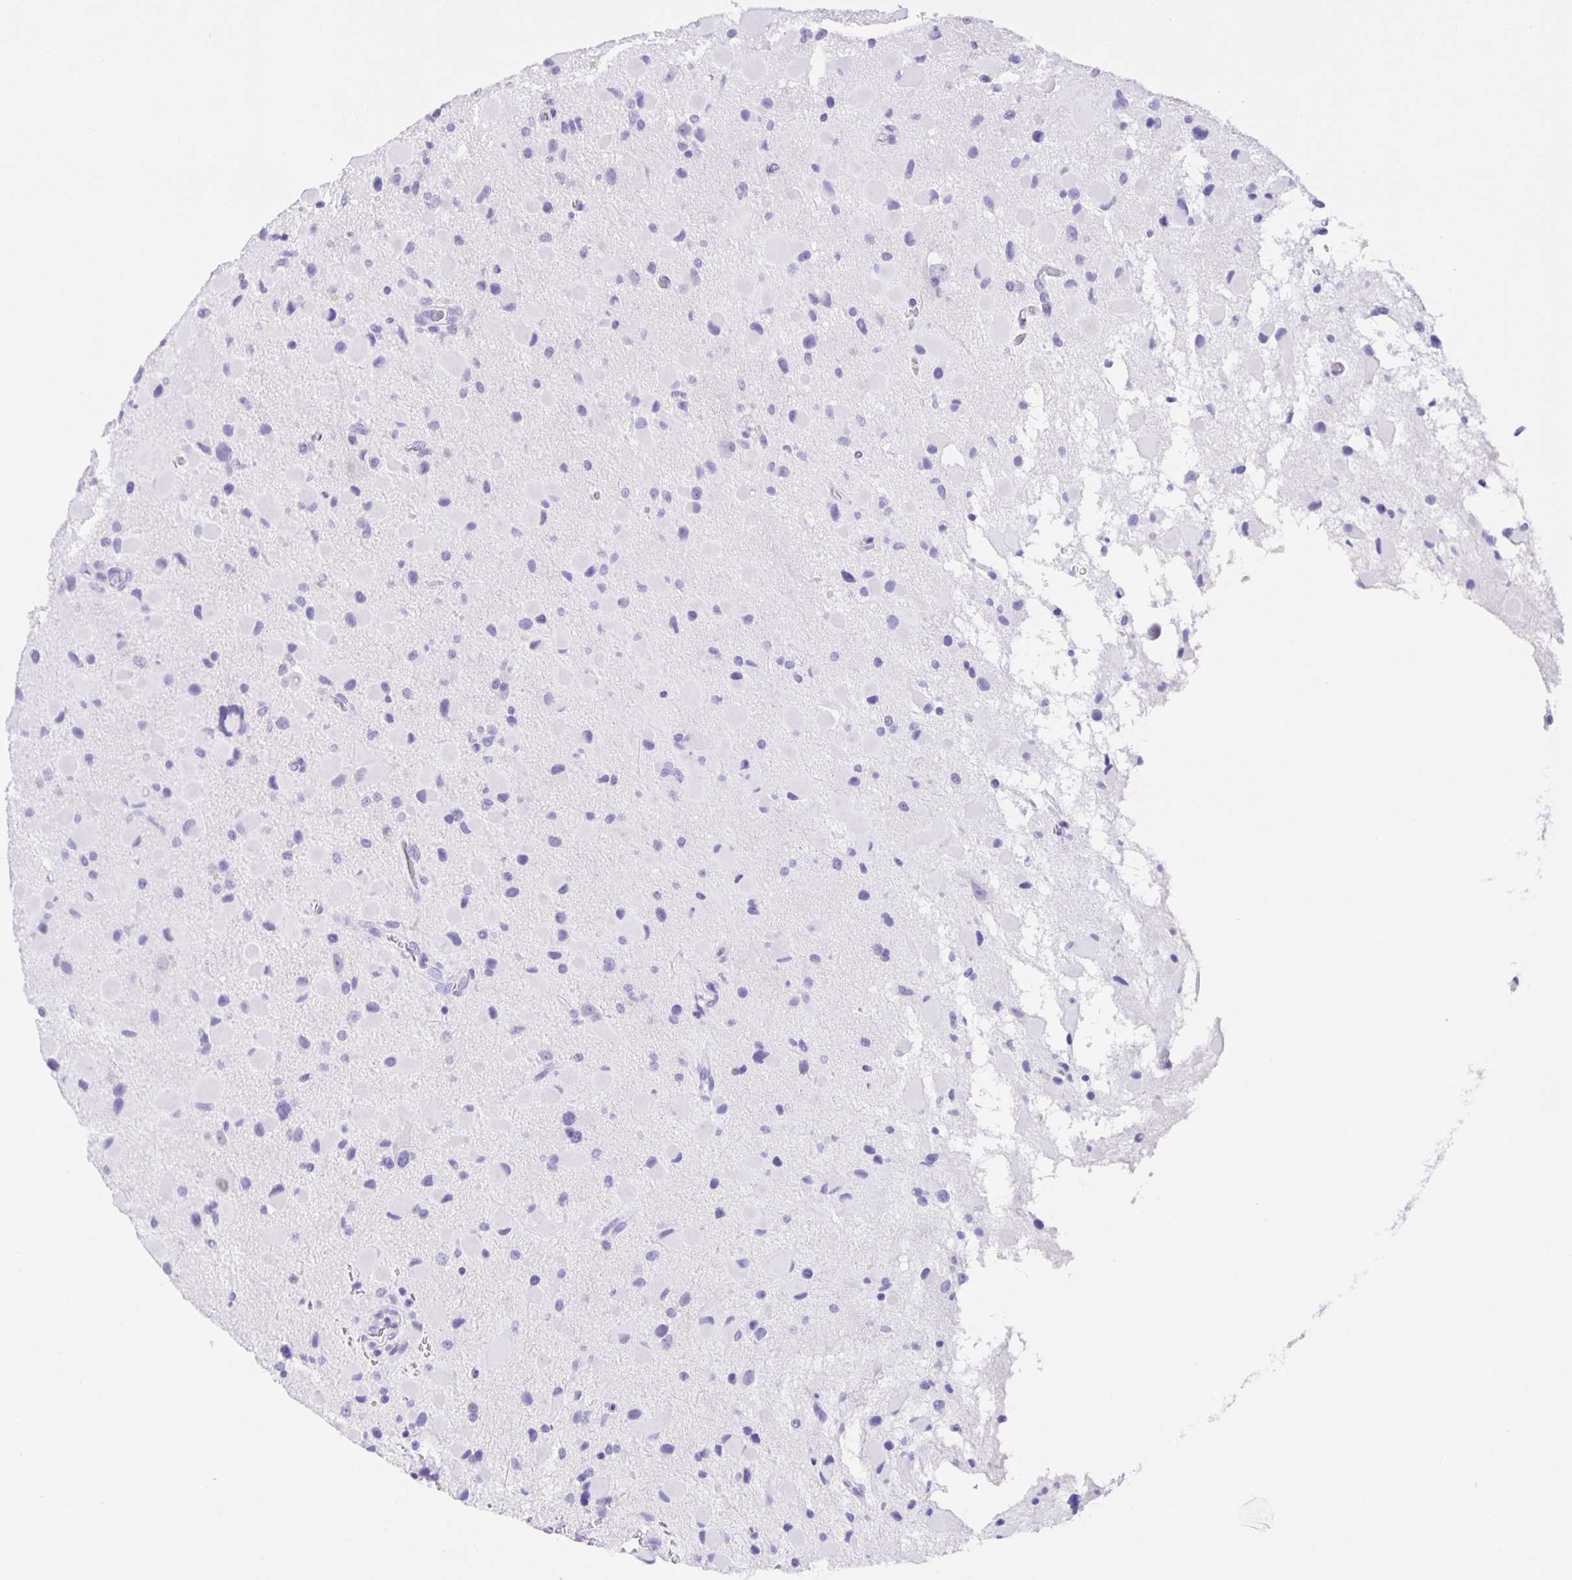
{"staining": {"intensity": "negative", "quantity": "none", "location": "none"}, "tissue": "glioma", "cell_type": "Tumor cells", "image_type": "cancer", "snomed": [{"axis": "morphology", "description": "Glioma, malignant, Low grade"}, {"axis": "topography", "description": "Brain"}], "caption": "This is a photomicrograph of immunohistochemistry staining of malignant glioma (low-grade), which shows no staining in tumor cells. (DAB immunohistochemistry visualized using brightfield microscopy, high magnification).", "gene": "GUCA2A", "patient": {"sex": "female", "age": 32}}